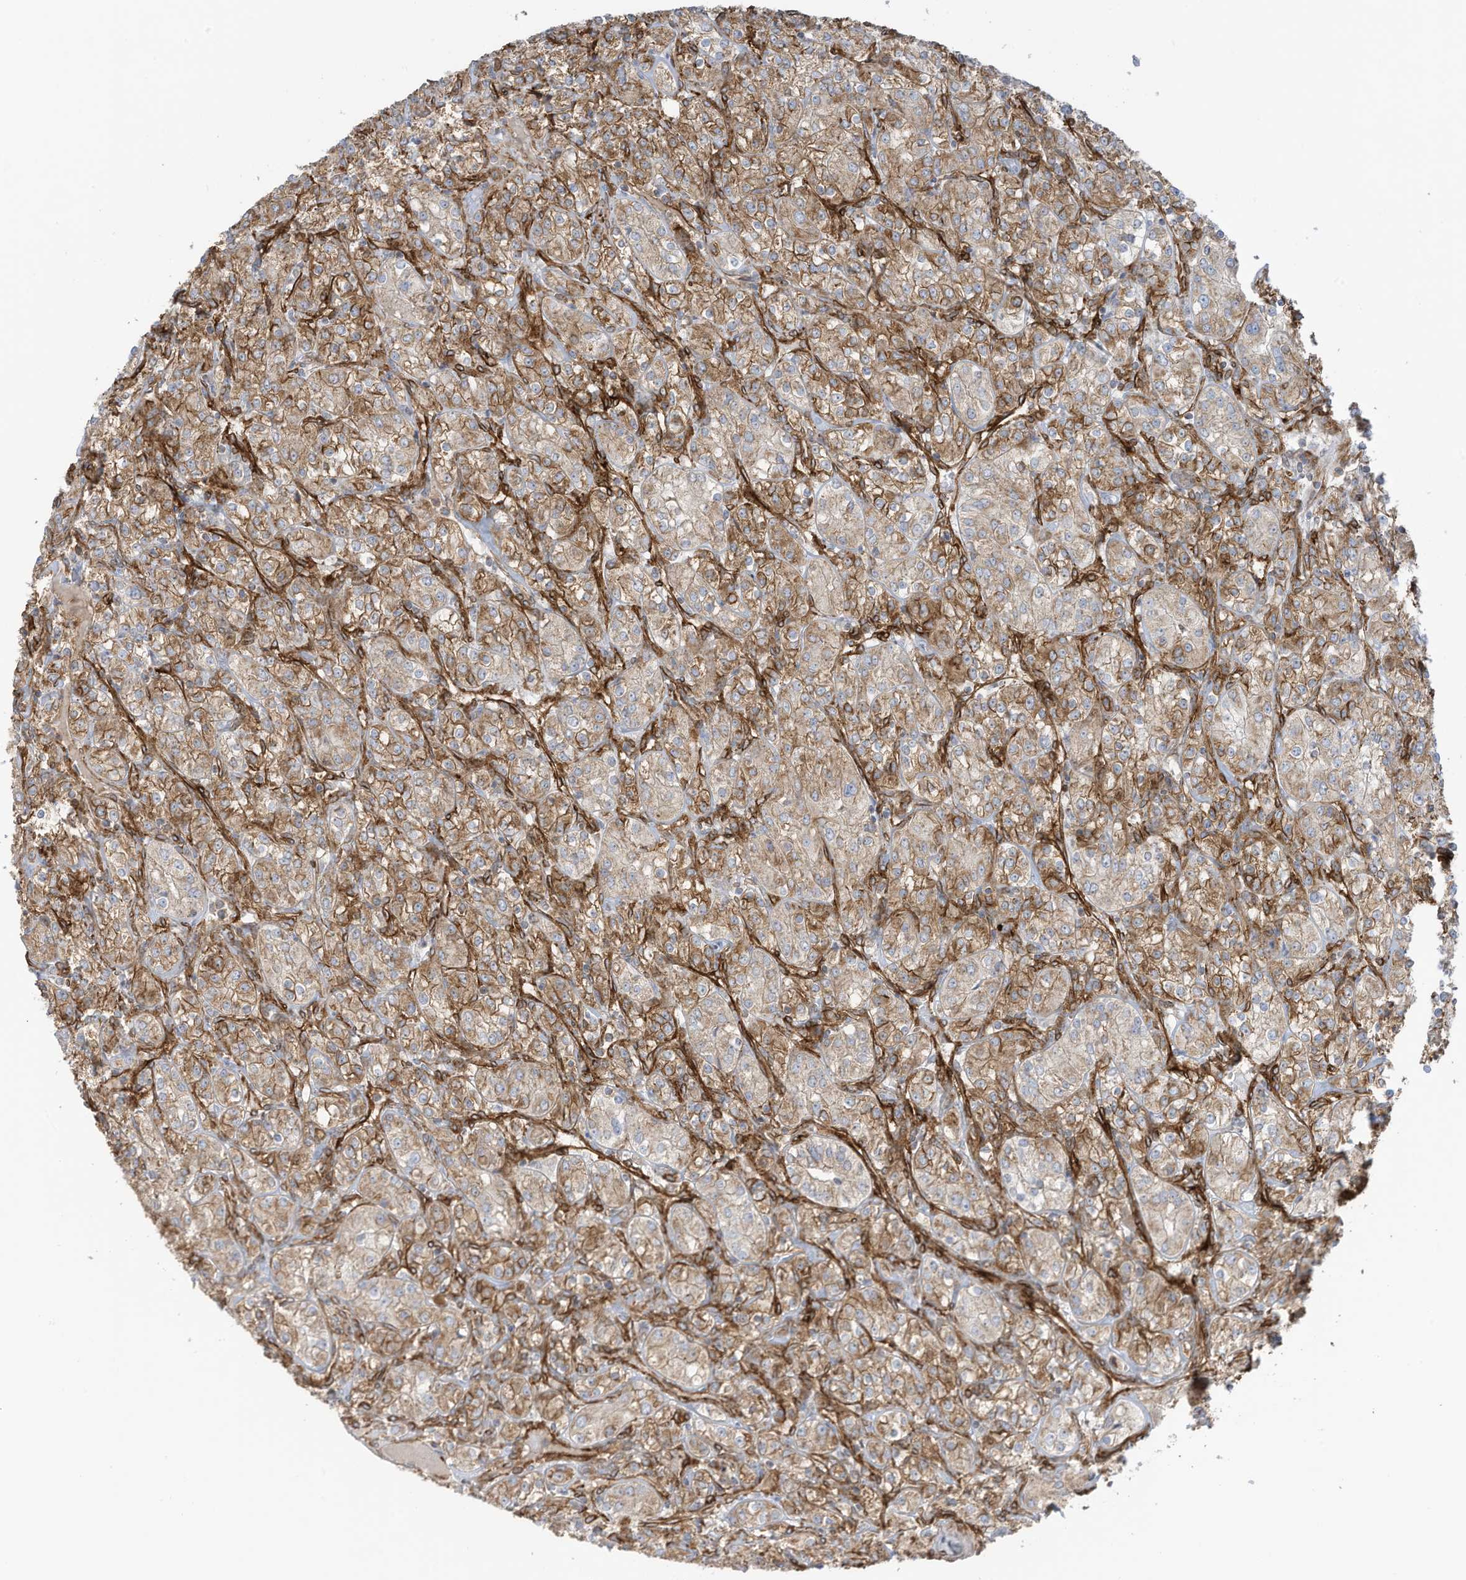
{"staining": {"intensity": "moderate", "quantity": "25%-75%", "location": "cytoplasmic/membranous"}, "tissue": "renal cancer", "cell_type": "Tumor cells", "image_type": "cancer", "snomed": [{"axis": "morphology", "description": "Adenocarcinoma, NOS"}, {"axis": "topography", "description": "Kidney"}], "caption": "Moderate cytoplasmic/membranous positivity is identified in about 25%-75% of tumor cells in renal cancer (adenocarcinoma).", "gene": "ABCB7", "patient": {"sex": "male", "age": 77}}